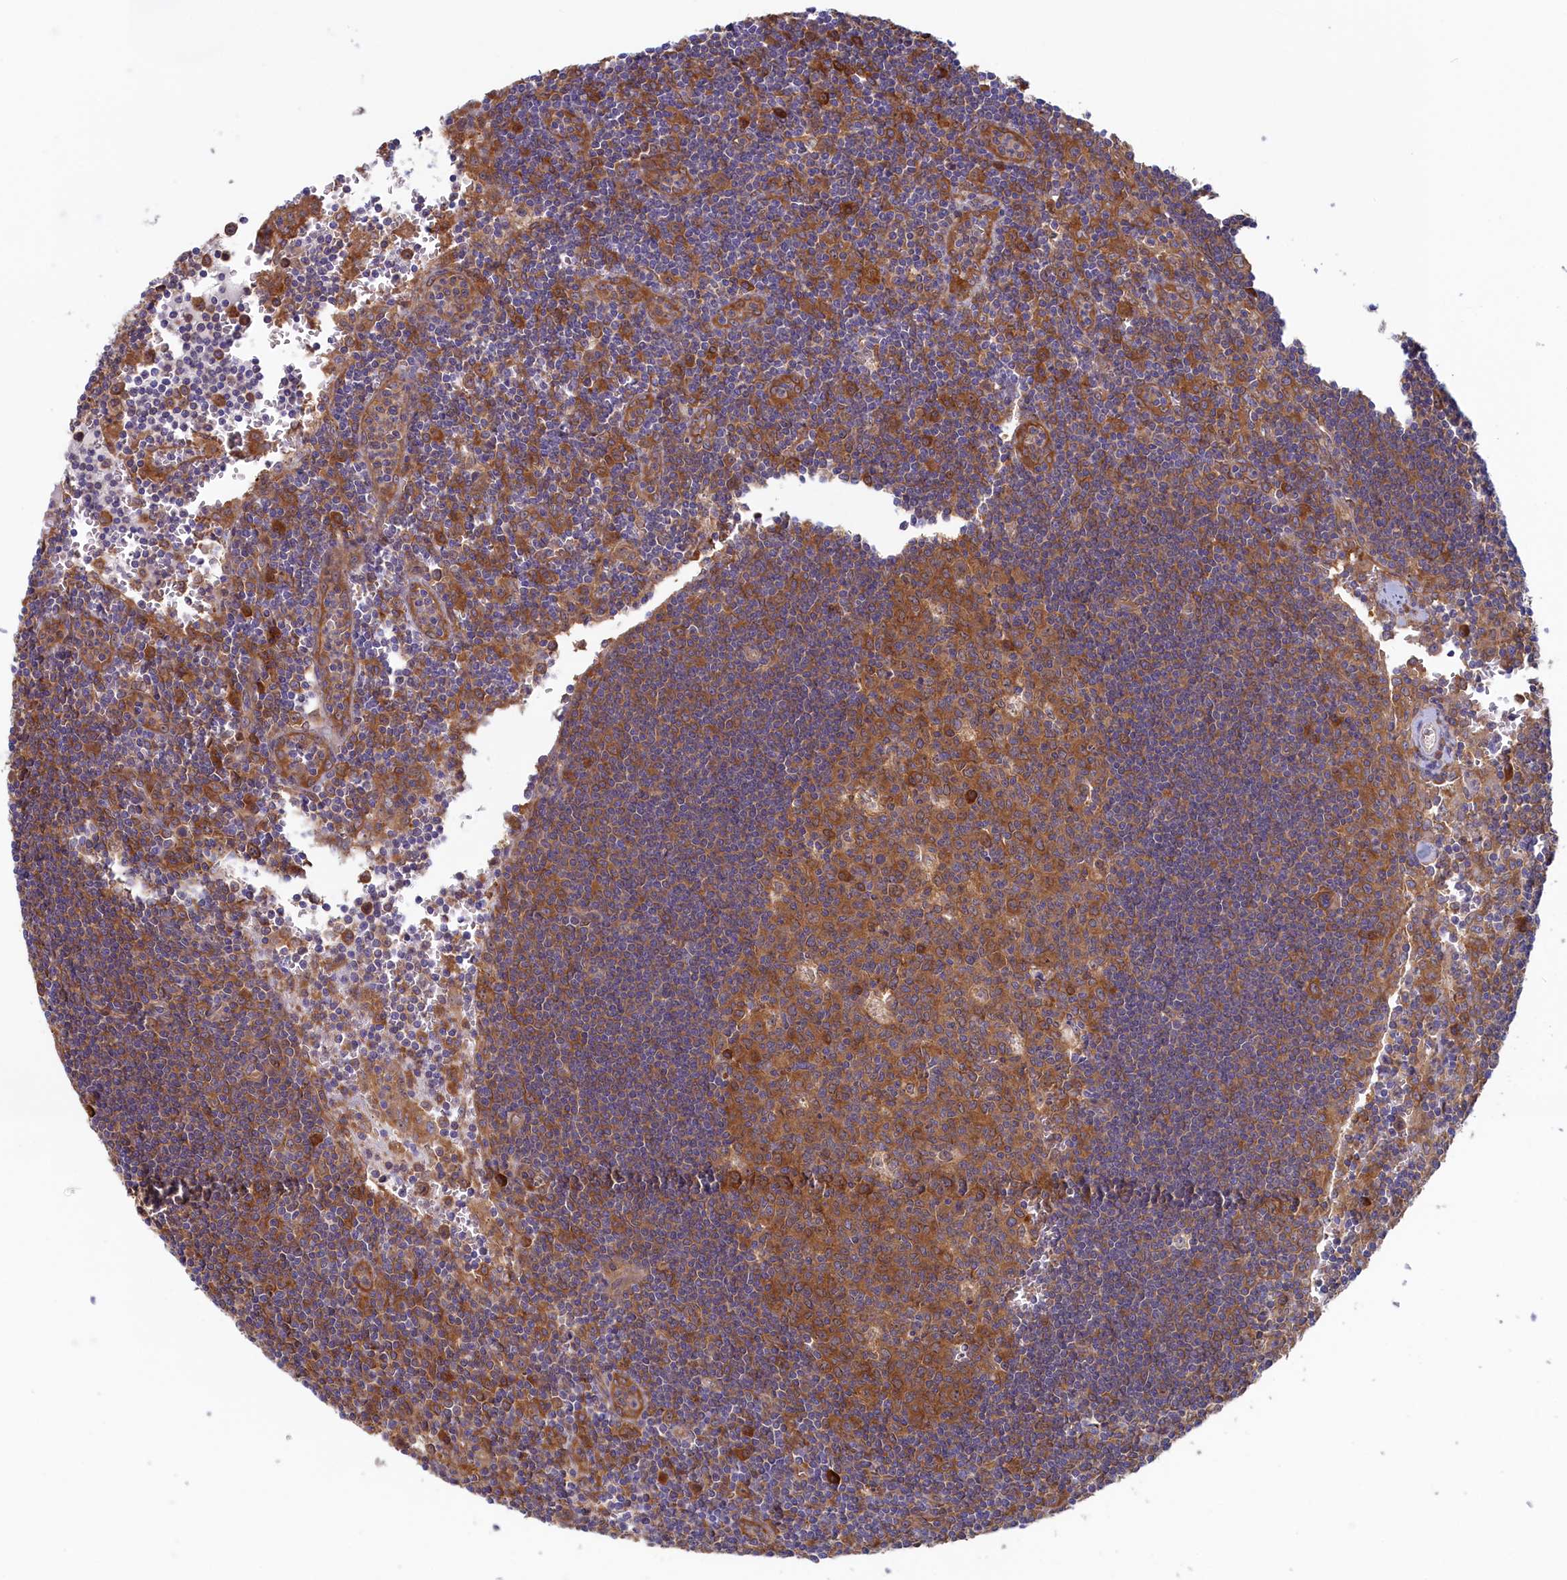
{"staining": {"intensity": "moderate", "quantity": ">75%", "location": "cytoplasmic/membranous"}, "tissue": "lymph node", "cell_type": "Germinal center cells", "image_type": "normal", "snomed": [{"axis": "morphology", "description": "Normal tissue, NOS"}, {"axis": "topography", "description": "Lymph node"}], "caption": "This is a photomicrograph of immunohistochemistry (IHC) staining of benign lymph node, which shows moderate staining in the cytoplasmic/membranous of germinal center cells.", "gene": "SYNDIG1L", "patient": {"sex": "female", "age": 32}}